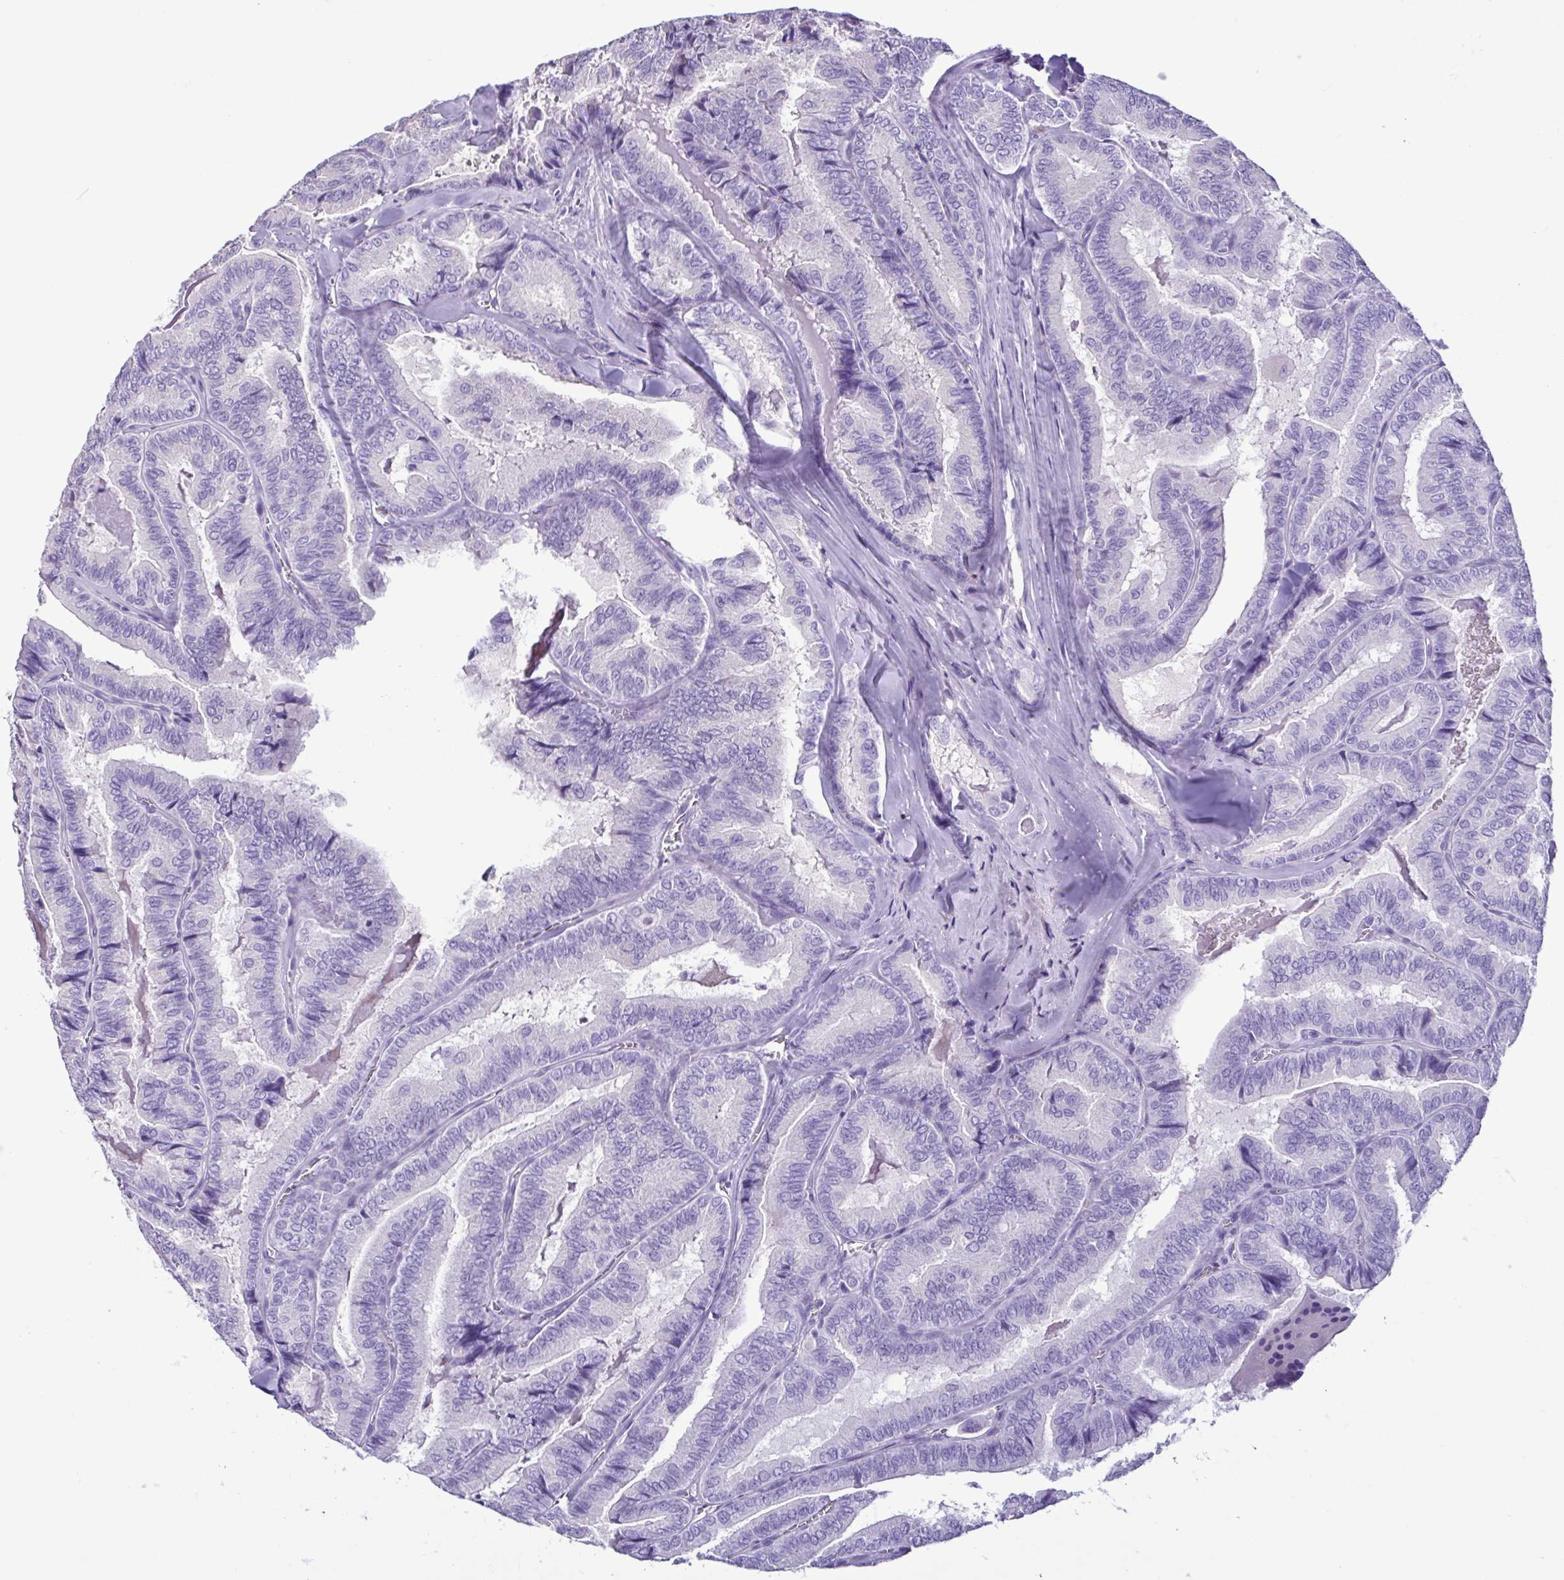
{"staining": {"intensity": "negative", "quantity": "none", "location": "none"}, "tissue": "thyroid cancer", "cell_type": "Tumor cells", "image_type": "cancer", "snomed": [{"axis": "morphology", "description": "Papillary adenocarcinoma, NOS"}, {"axis": "topography", "description": "Thyroid gland"}], "caption": "High magnification brightfield microscopy of papillary adenocarcinoma (thyroid) stained with DAB (brown) and counterstained with hematoxylin (blue): tumor cells show no significant positivity. (Immunohistochemistry (ihc), brightfield microscopy, high magnification).", "gene": "CBY2", "patient": {"sex": "female", "age": 75}}